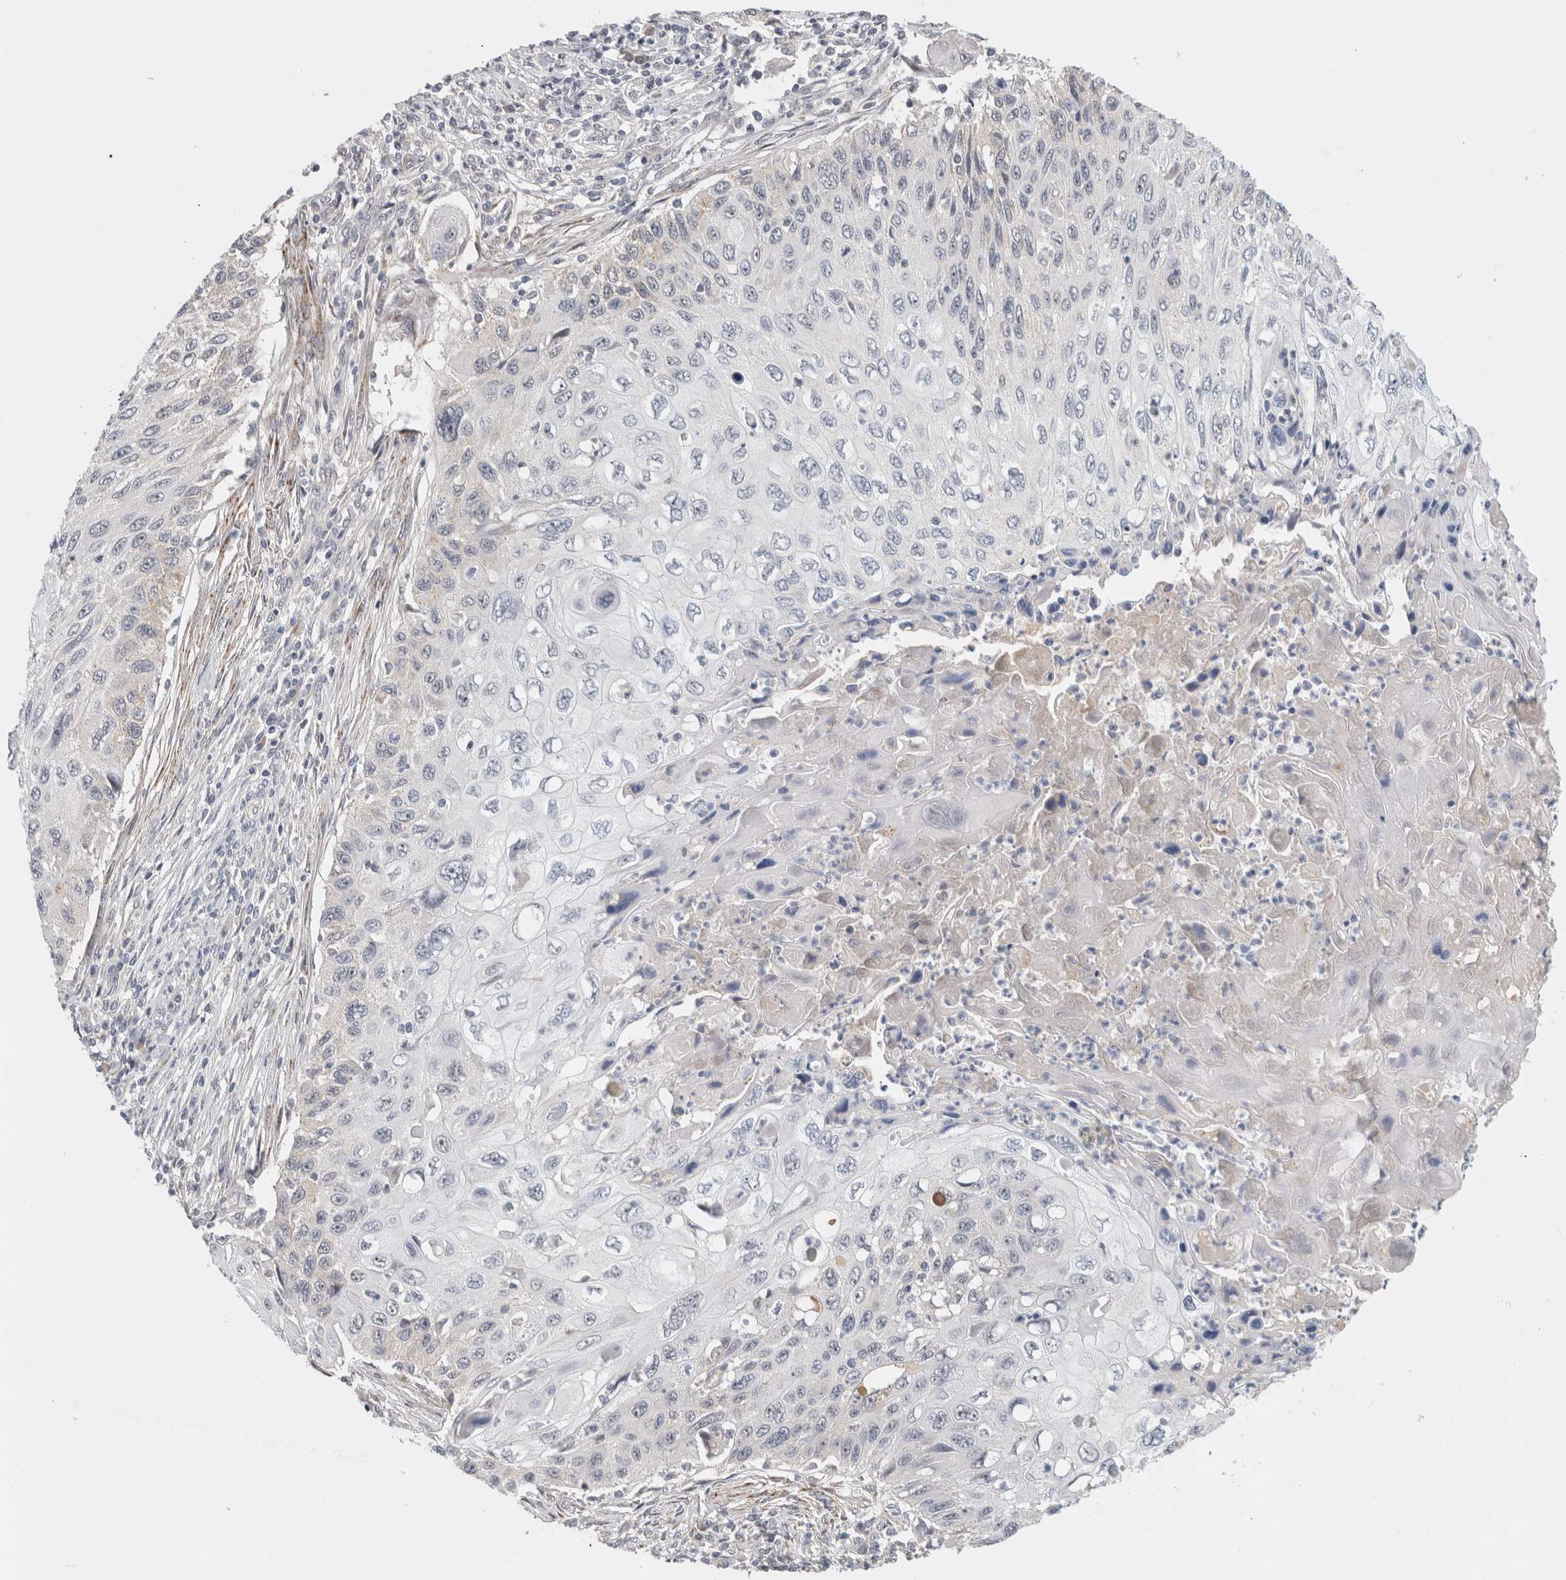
{"staining": {"intensity": "negative", "quantity": "none", "location": "none"}, "tissue": "cervical cancer", "cell_type": "Tumor cells", "image_type": "cancer", "snomed": [{"axis": "morphology", "description": "Squamous cell carcinoma, NOS"}, {"axis": "topography", "description": "Cervix"}], "caption": "This photomicrograph is of cervical squamous cell carcinoma stained with immunohistochemistry to label a protein in brown with the nuclei are counter-stained blue. There is no positivity in tumor cells.", "gene": "HCN3", "patient": {"sex": "female", "age": 70}}